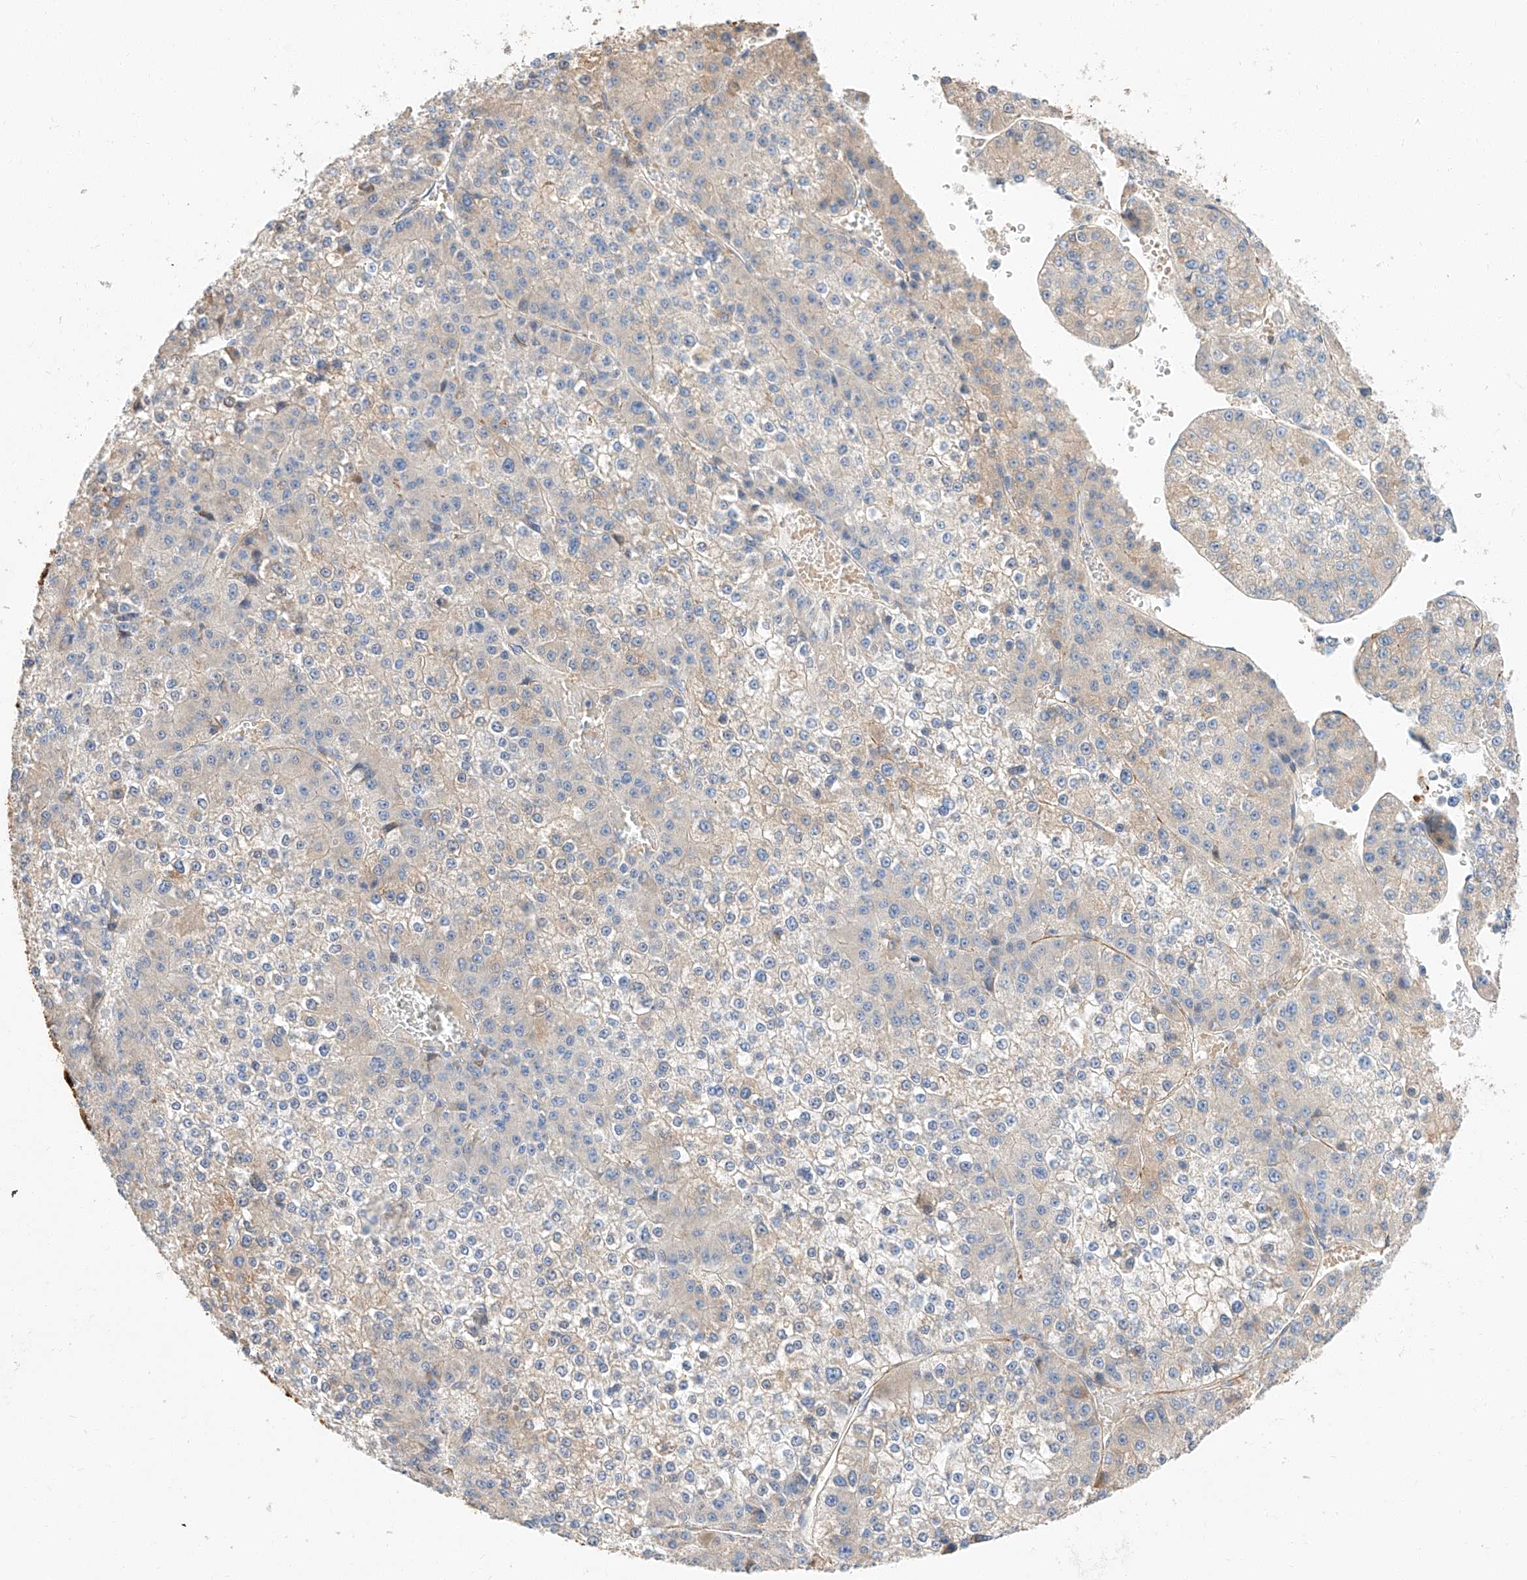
{"staining": {"intensity": "weak", "quantity": "<25%", "location": "cytoplasmic/membranous"}, "tissue": "liver cancer", "cell_type": "Tumor cells", "image_type": "cancer", "snomed": [{"axis": "morphology", "description": "Carcinoma, Hepatocellular, NOS"}, {"axis": "topography", "description": "Liver"}], "caption": "Liver cancer was stained to show a protein in brown. There is no significant positivity in tumor cells.", "gene": "GLMN", "patient": {"sex": "female", "age": 73}}